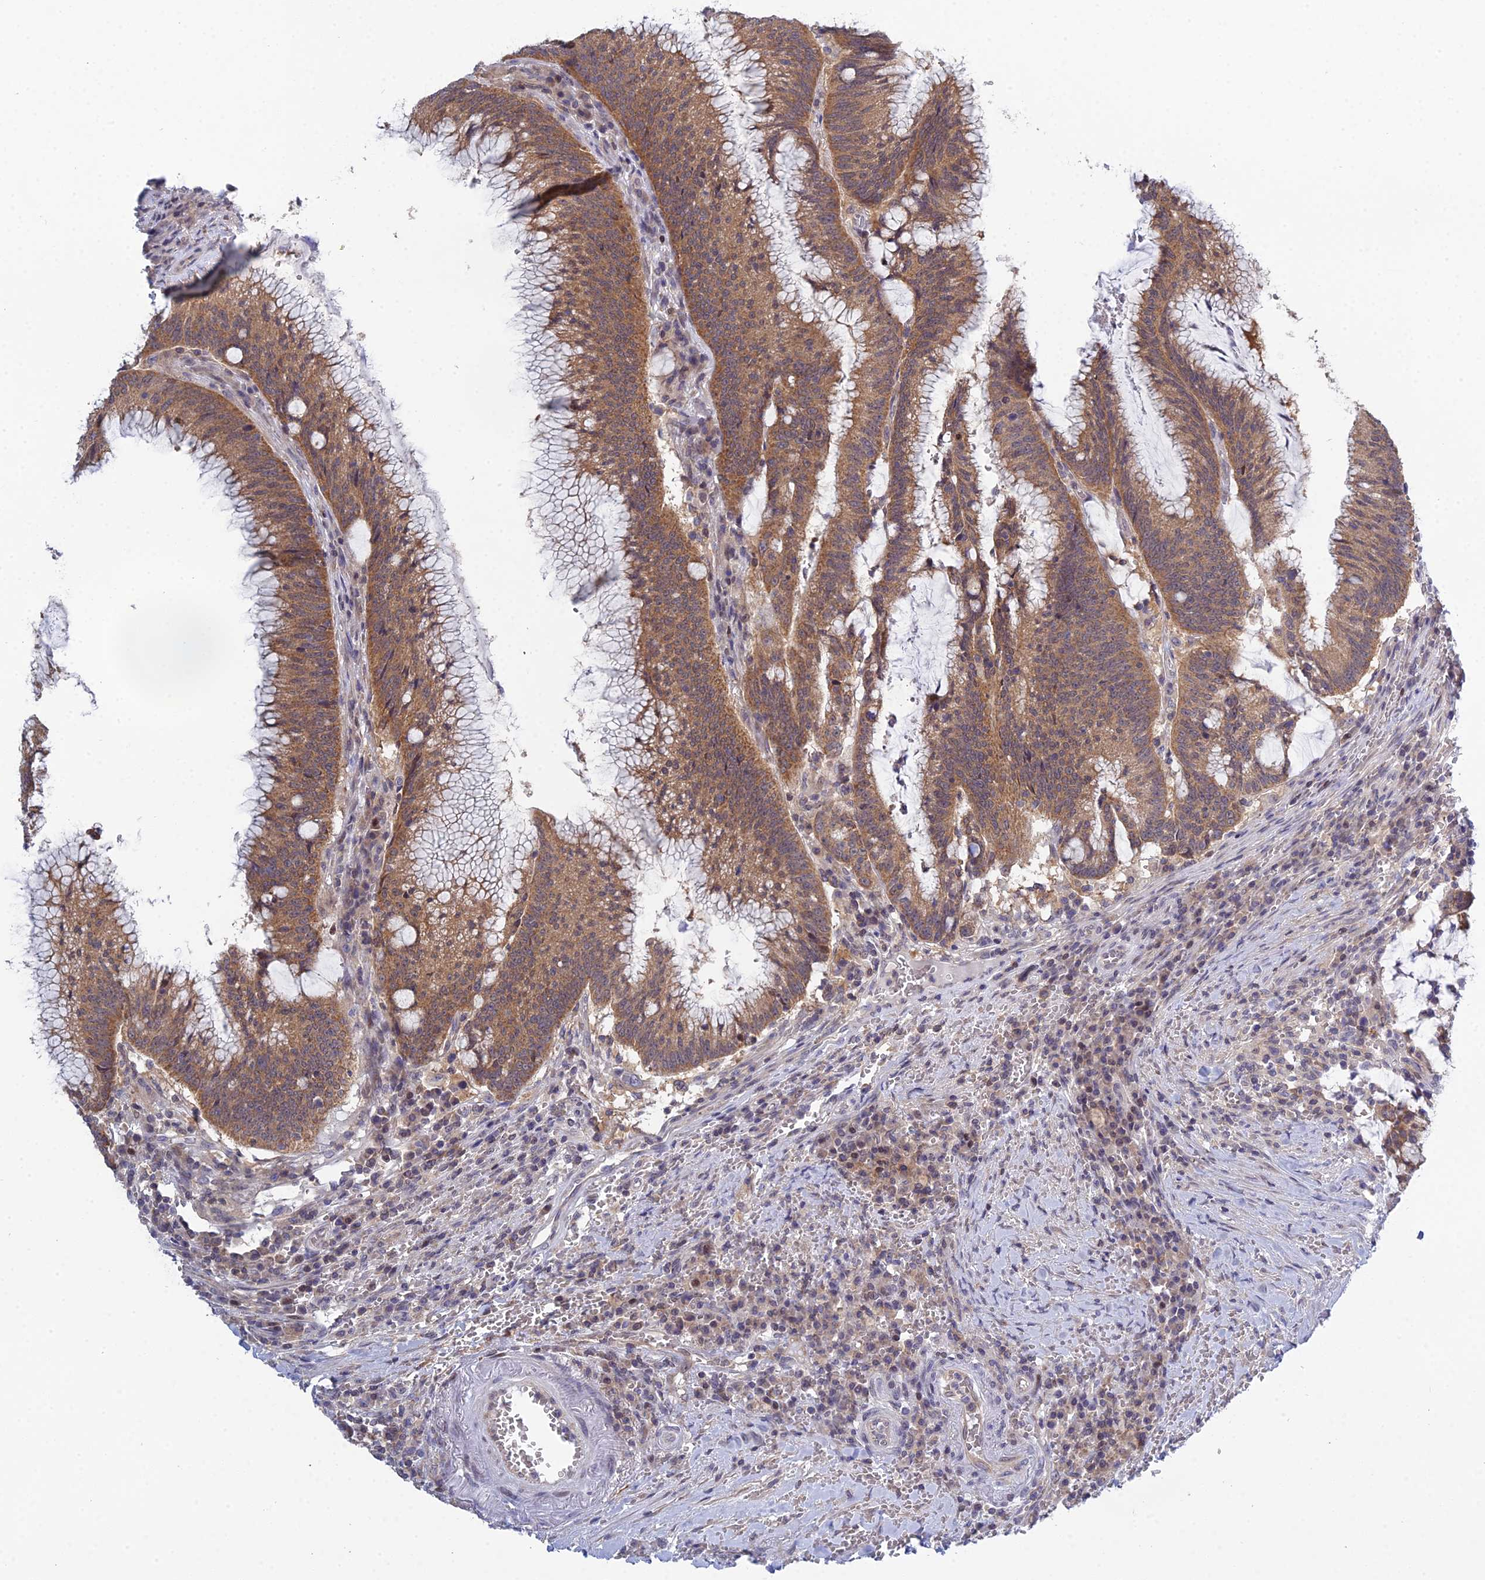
{"staining": {"intensity": "moderate", "quantity": ">75%", "location": "cytoplasmic/membranous"}, "tissue": "colorectal cancer", "cell_type": "Tumor cells", "image_type": "cancer", "snomed": [{"axis": "morphology", "description": "Adenocarcinoma, NOS"}, {"axis": "topography", "description": "Rectum"}], "caption": "A brown stain labels moderate cytoplasmic/membranous staining of a protein in colorectal adenocarcinoma tumor cells.", "gene": "ELOA2", "patient": {"sex": "female", "age": 77}}